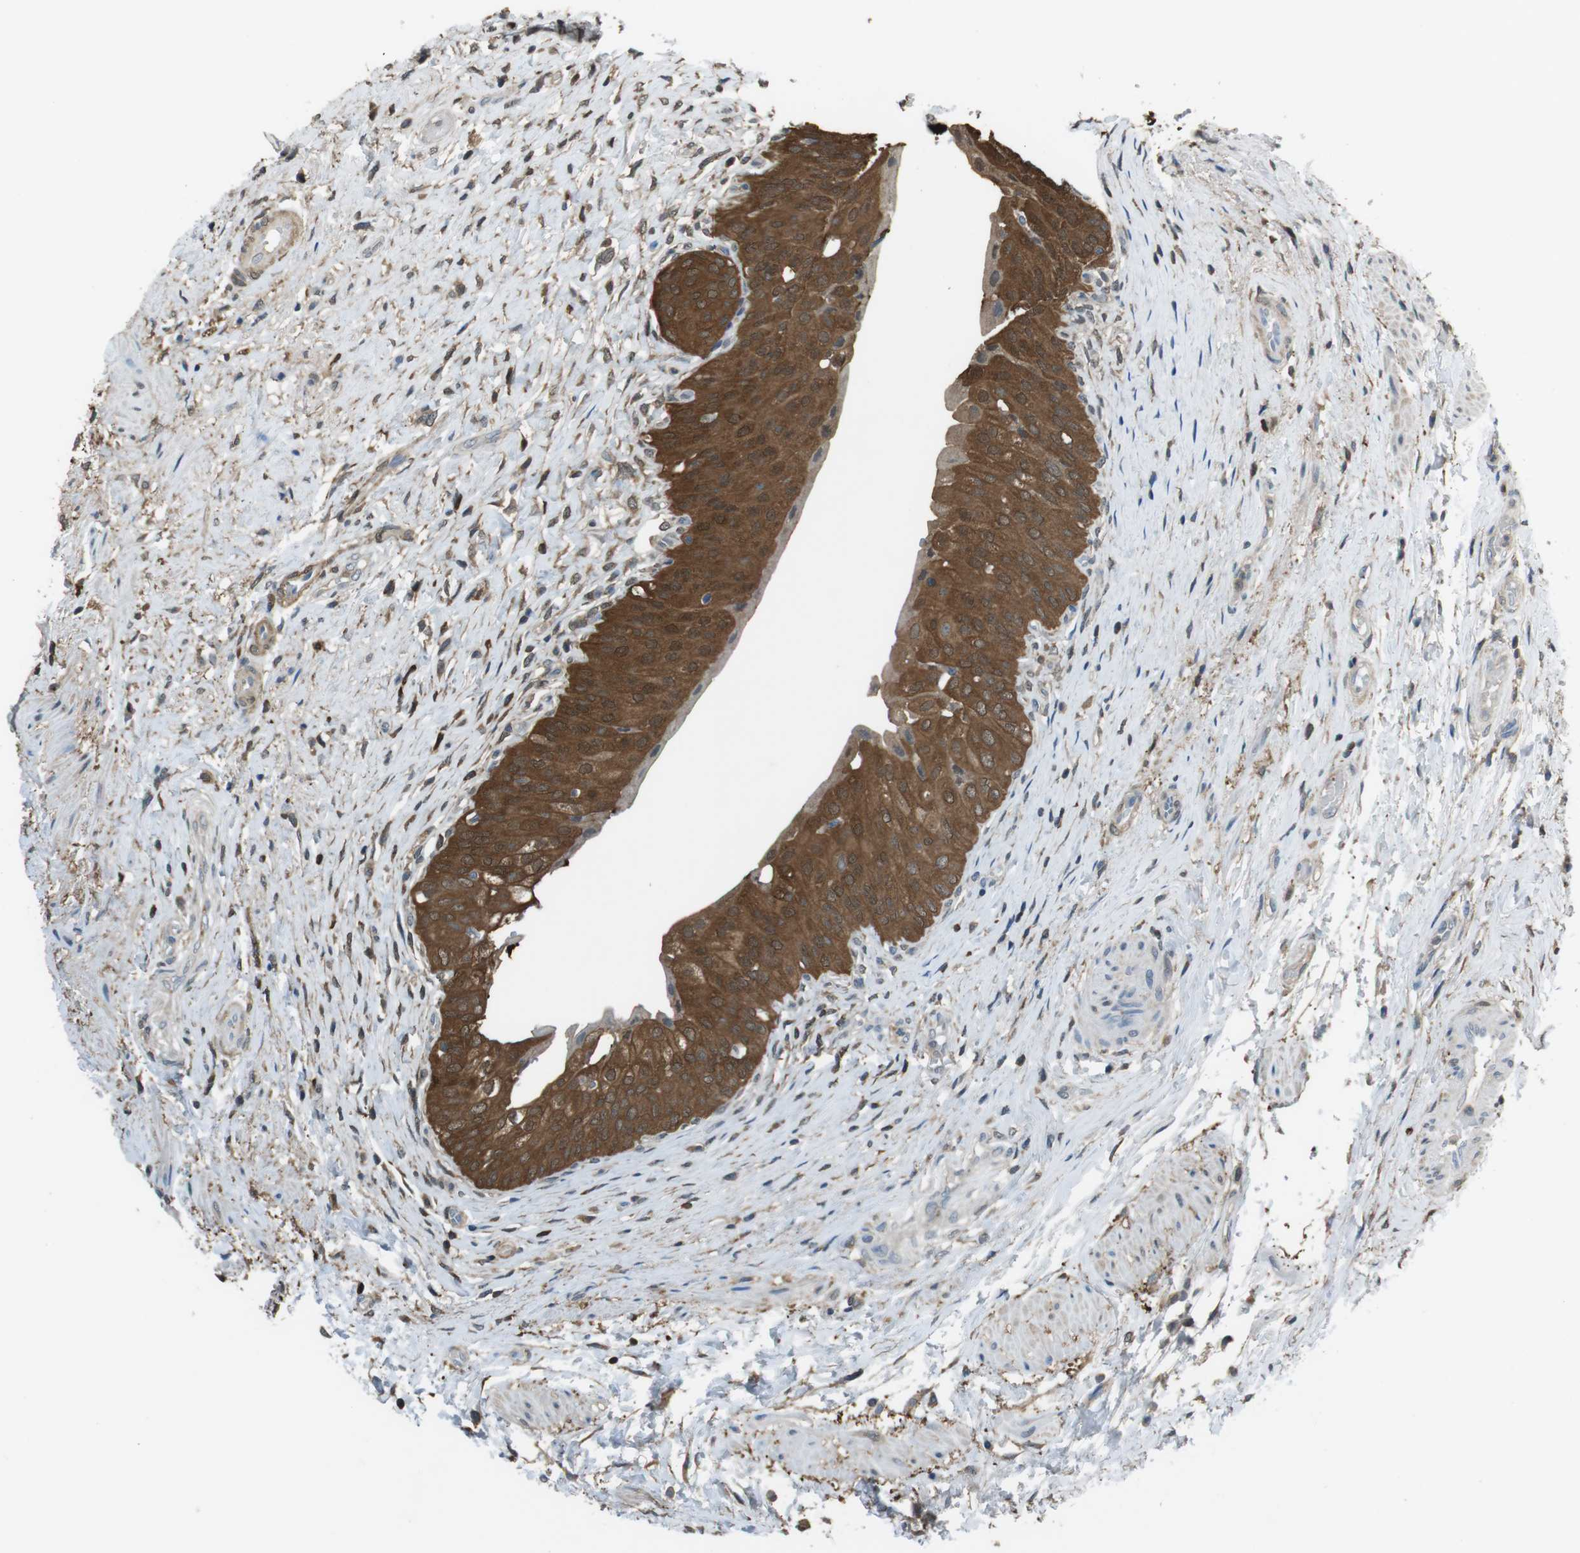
{"staining": {"intensity": "strong", "quantity": ">75%", "location": "cytoplasmic/membranous,nuclear"}, "tissue": "urinary bladder", "cell_type": "Urothelial cells", "image_type": "normal", "snomed": [{"axis": "morphology", "description": "Normal tissue, NOS"}, {"axis": "morphology", "description": "Urothelial carcinoma, High grade"}, {"axis": "topography", "description": "Urinary bladder"}], "caption": "Immunohistochemistry (IHC) of unremarkable urinary bladder displays high levels of strong cytoplasmic/membranous,nuclear expression in about >75% of urothelial cells.", "gene": "TWSG1", "patient": {"sex": "male", "age": 46}}